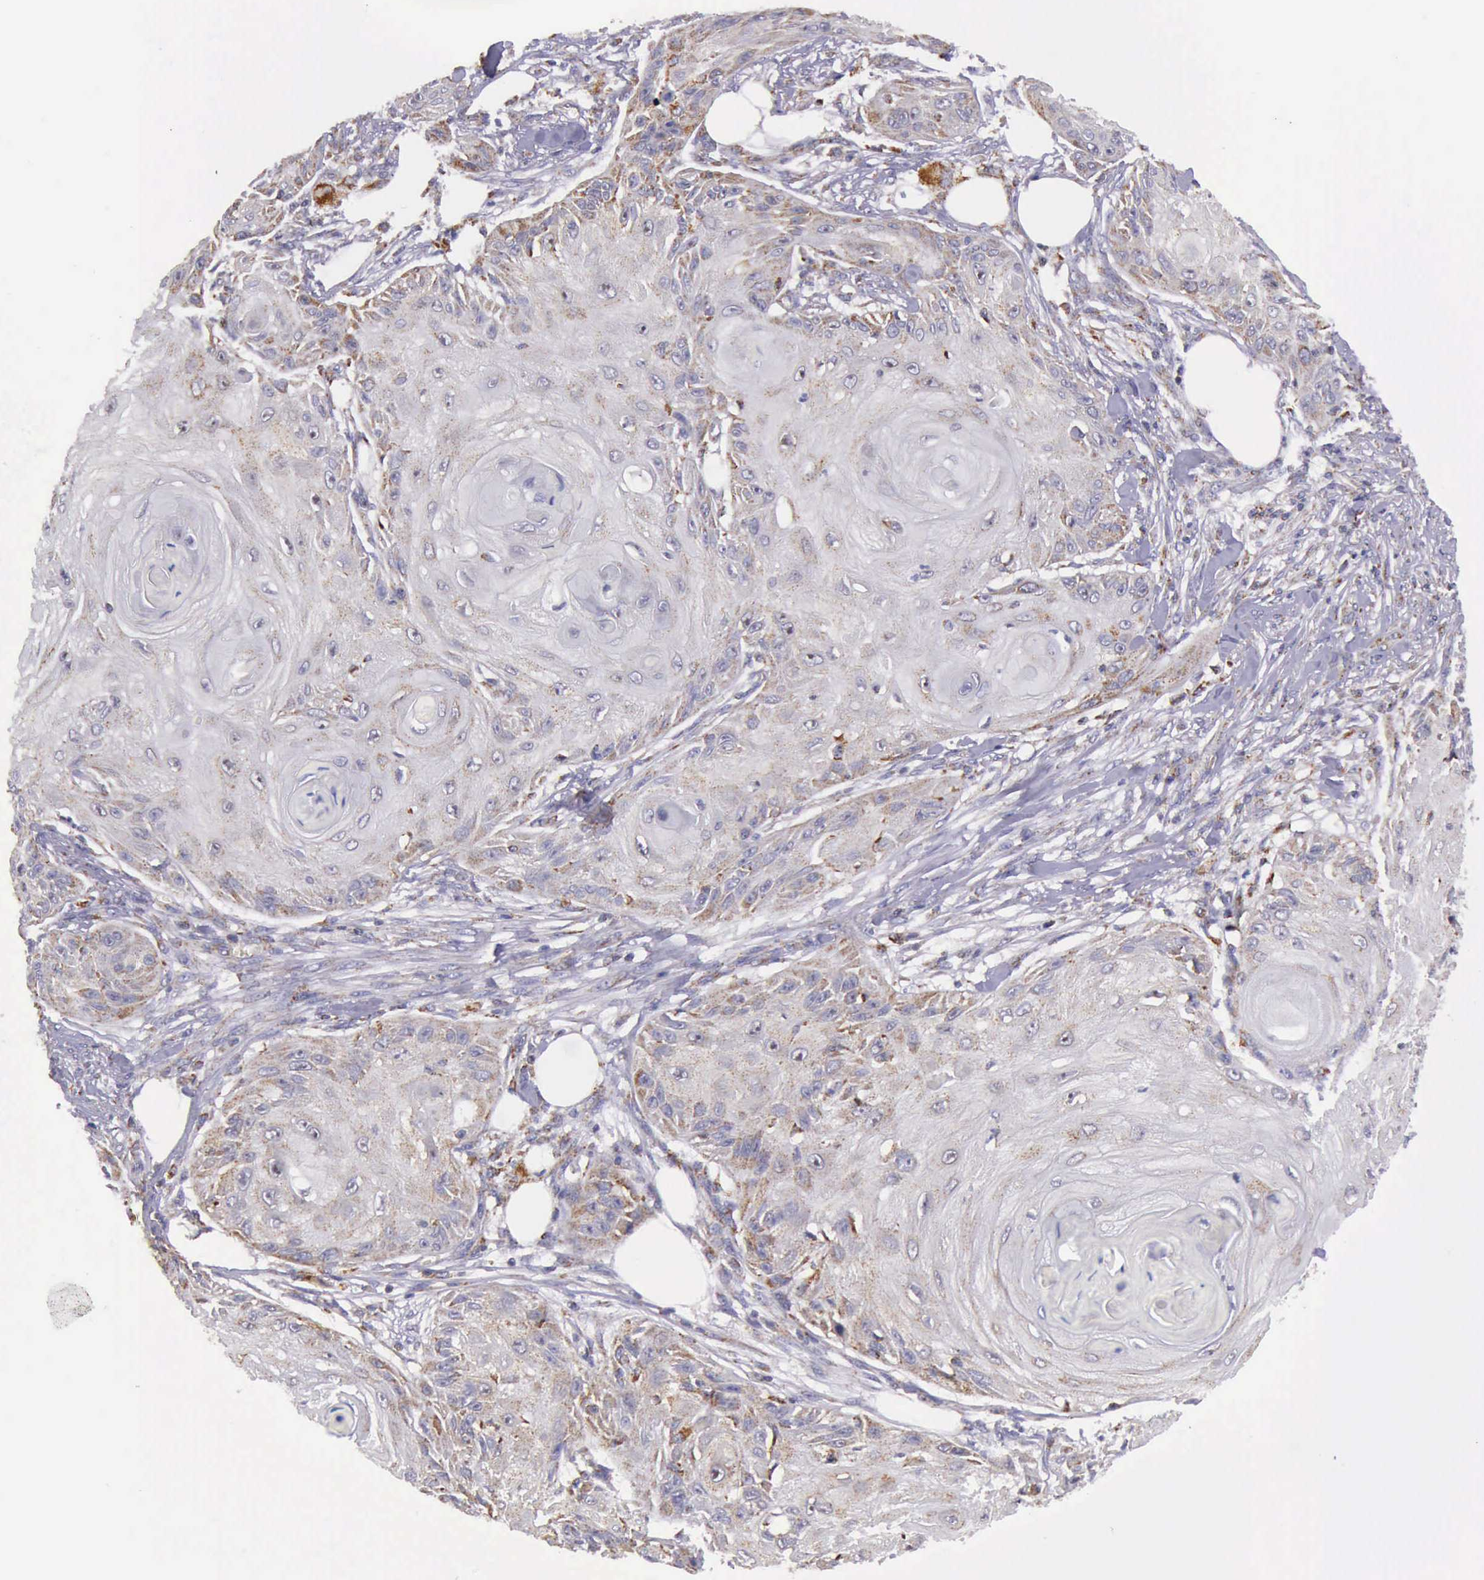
{"staining": {"intensity": "weak", "quantity": "25%-75%", "location": "cytoplasmic/membranous"}, "tissue": "skin cancer", "cell_type": "Tumor cells", "image_type": "cancer", "snomed": [{"axis": "morphology", "description": "Squamous cell carcinoma, NOS"}, {"axis": "topography", "description": "Skin"}], "caption": "Skin cancer (squamous cell carcinoma) stained for a protein displays weak cytoplasmic/membranous positivity in tumor cells.", "gene": "TXN2", "patient": {"sex": "female", "age": 88}}